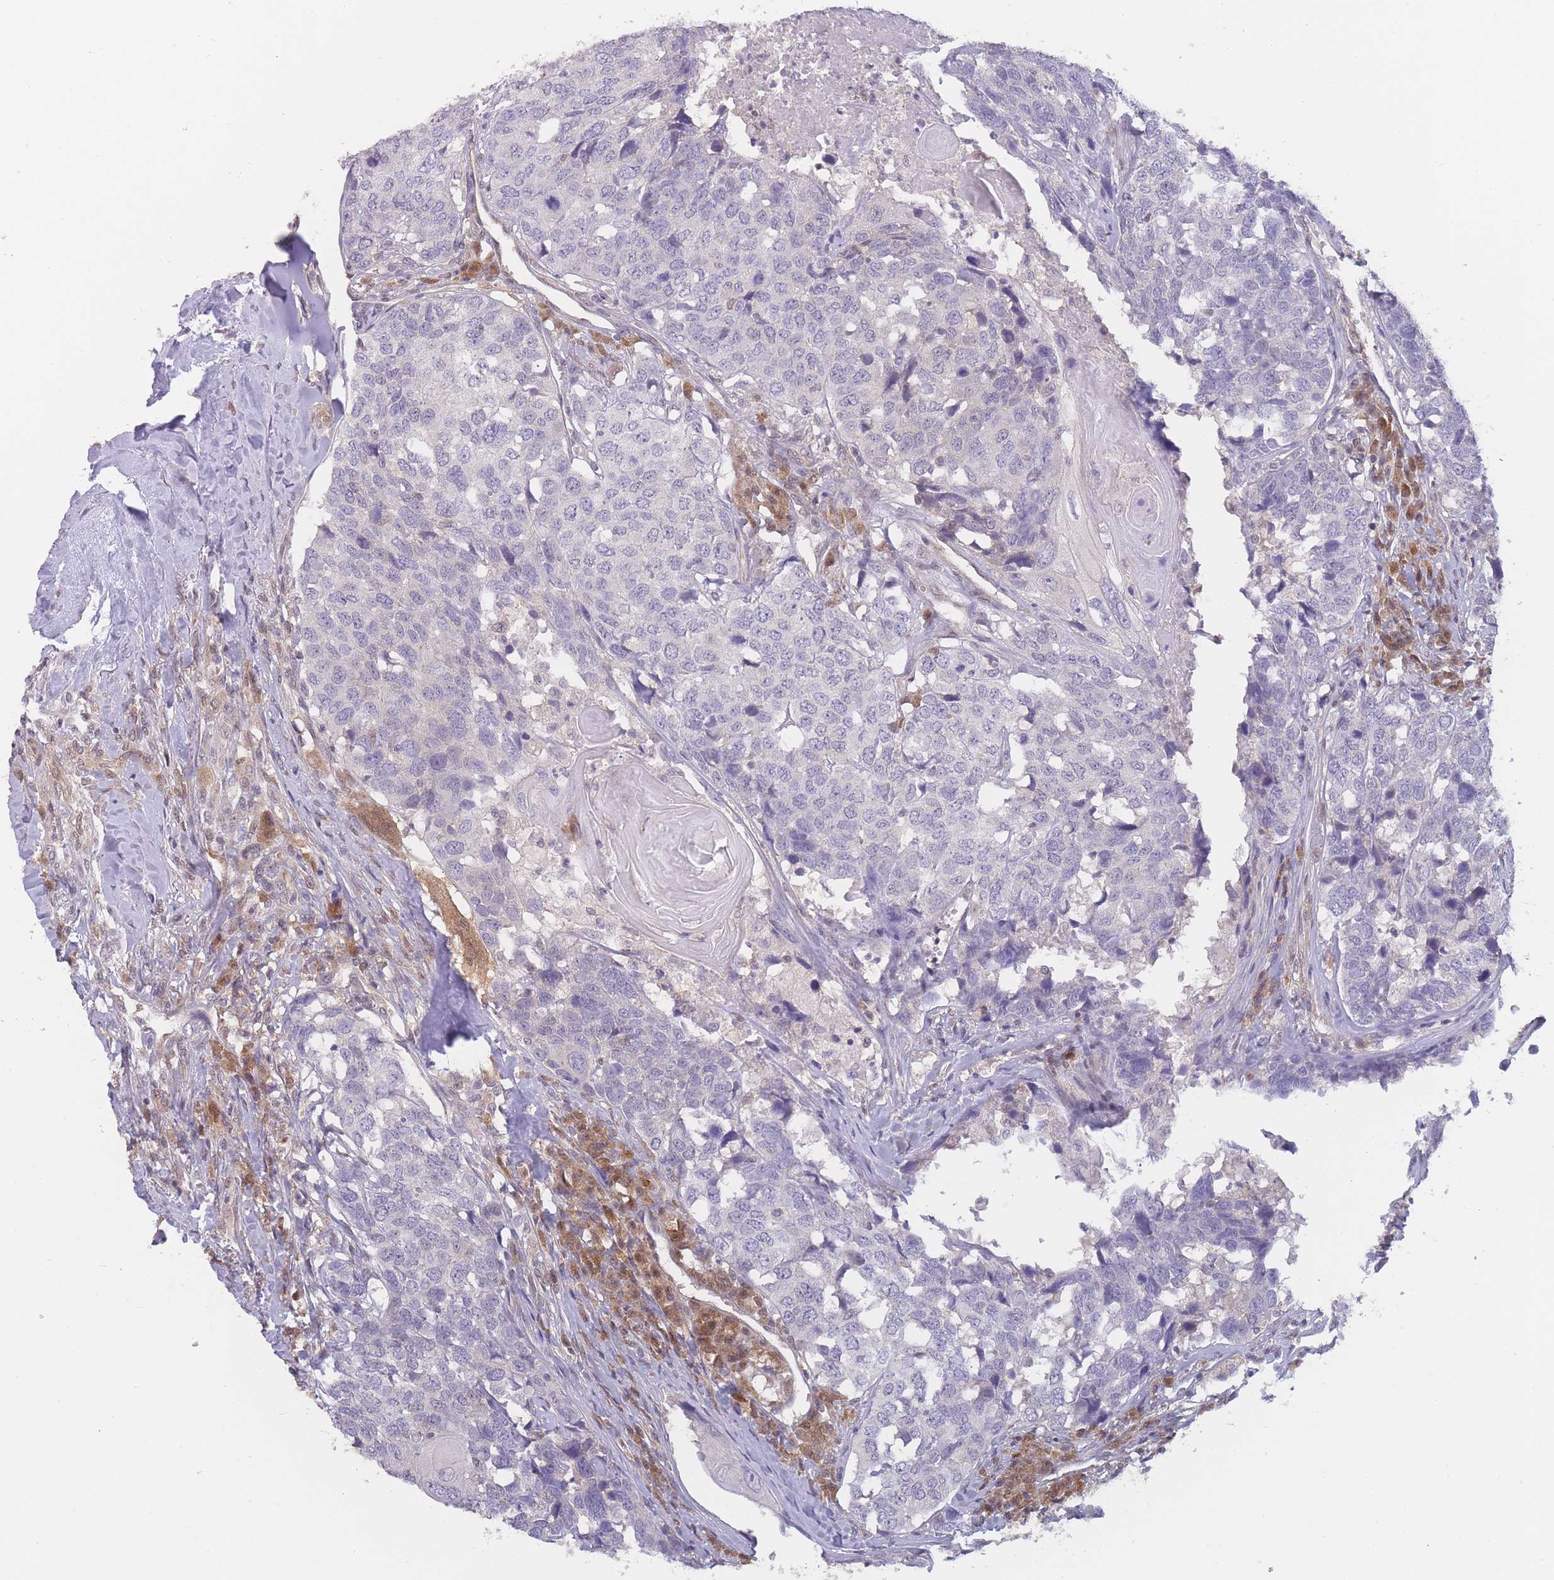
{"staining": {"intensity": "negative", "quantity": "none", "location": "none"}, "tissue": "head and neck cancer", "cell_type": "Tumor cells", "image_type": "cancer", "snomed": [{"axis": "morphology", "description": "Squamous cell carcinoma, NOS"}, {"axis": "topography", "description": "Head-Neck"}], "caption": "IHC image of neoplastic tissue: squamous cell carcinoma (head and neck) stained with DAB (3,3'-diaminobenzidine) reveals no significant protein positivity in tumor cells.", "gene": "MRI1", "patient": {"sex": "male", "age": 66}}